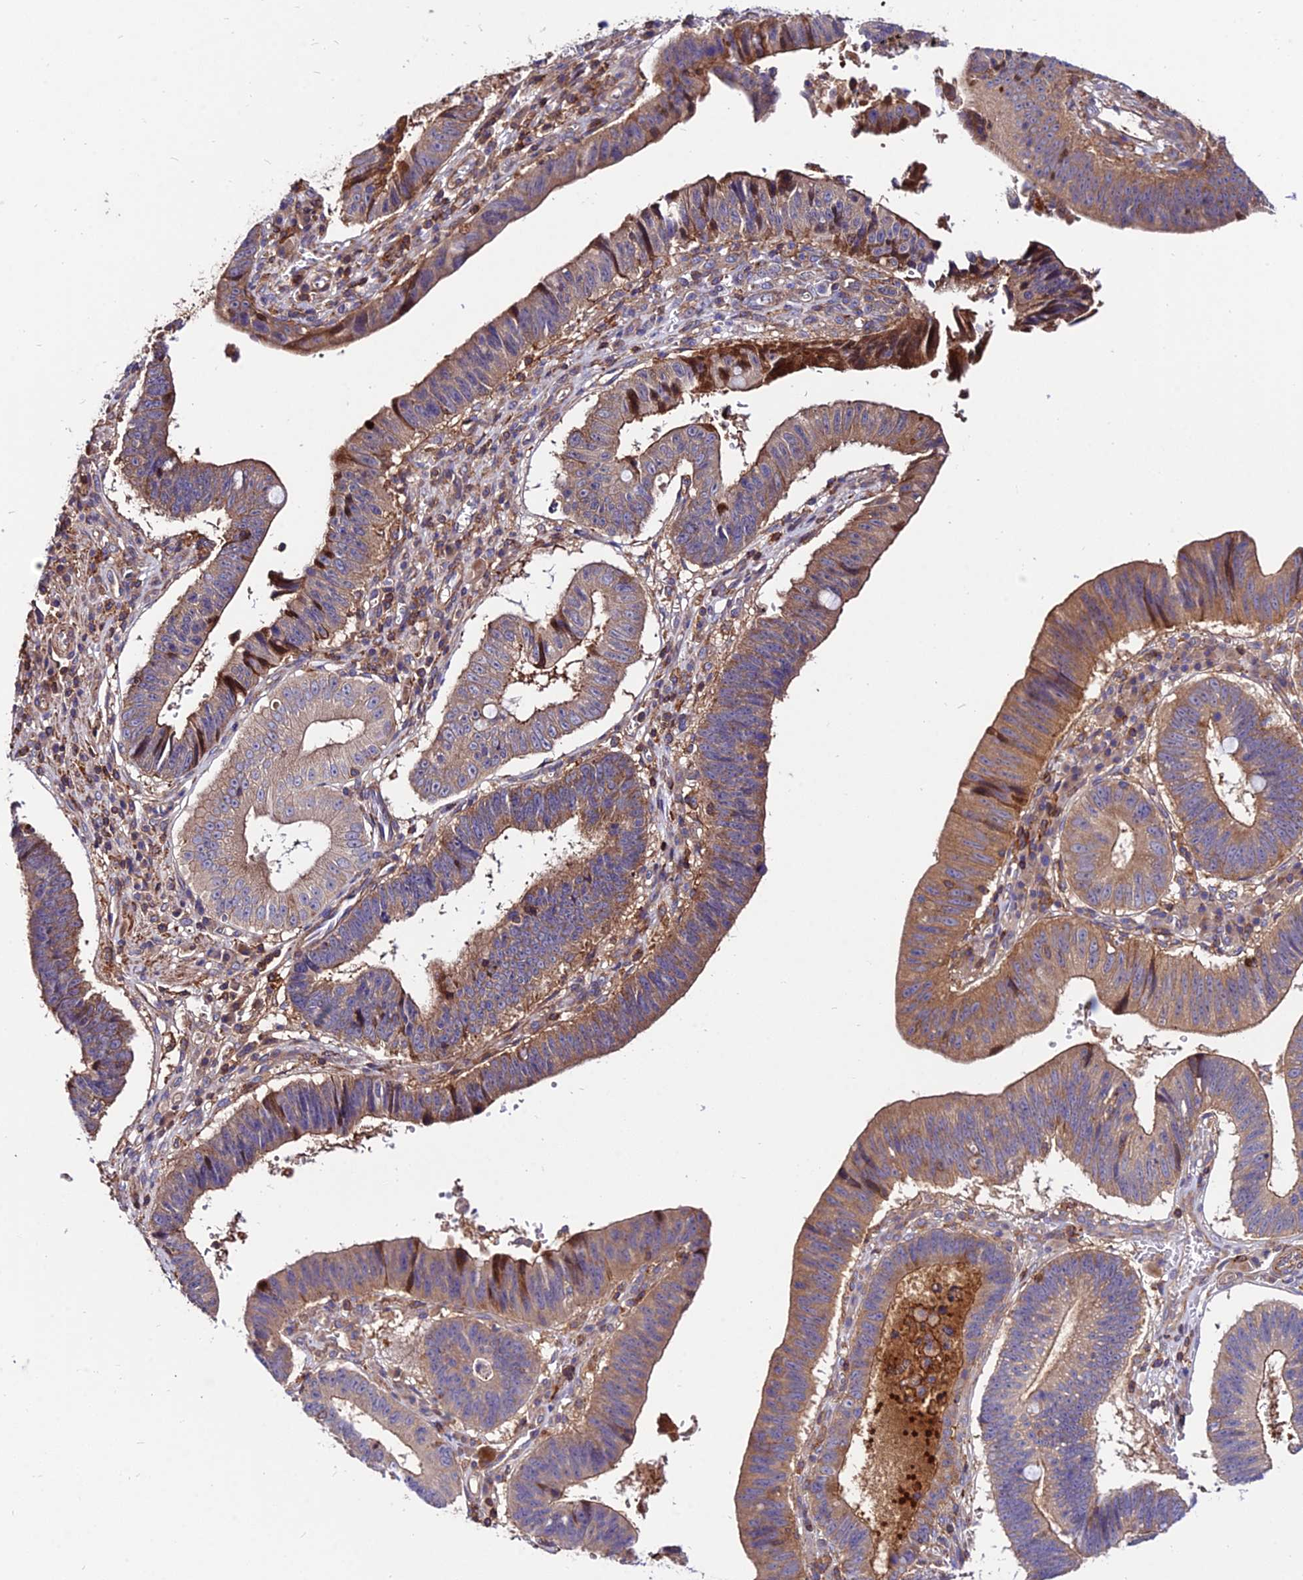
{"staining": {"intensity": "moderate", "quantity": "25%-75%", "location": "cytoplasmic/membranous"}, "tissue": "stomach cancer", "cell_type": "Tumor cells", "image_type": "cancer", "snomed": [{"axis": "morphology", "description": "Adenocarcinoma, NOS"}, {"axis": "topography", "description": "Stomach"}], "caption": "Protein positivity by IHC shows moderate cytoplasmic/membranous staining in about 25%-75% of tumor cells in stomach cancer (adenocarcinoma).", "gene": "PYM1", "patient": {"sex": "male", "age": 59}}